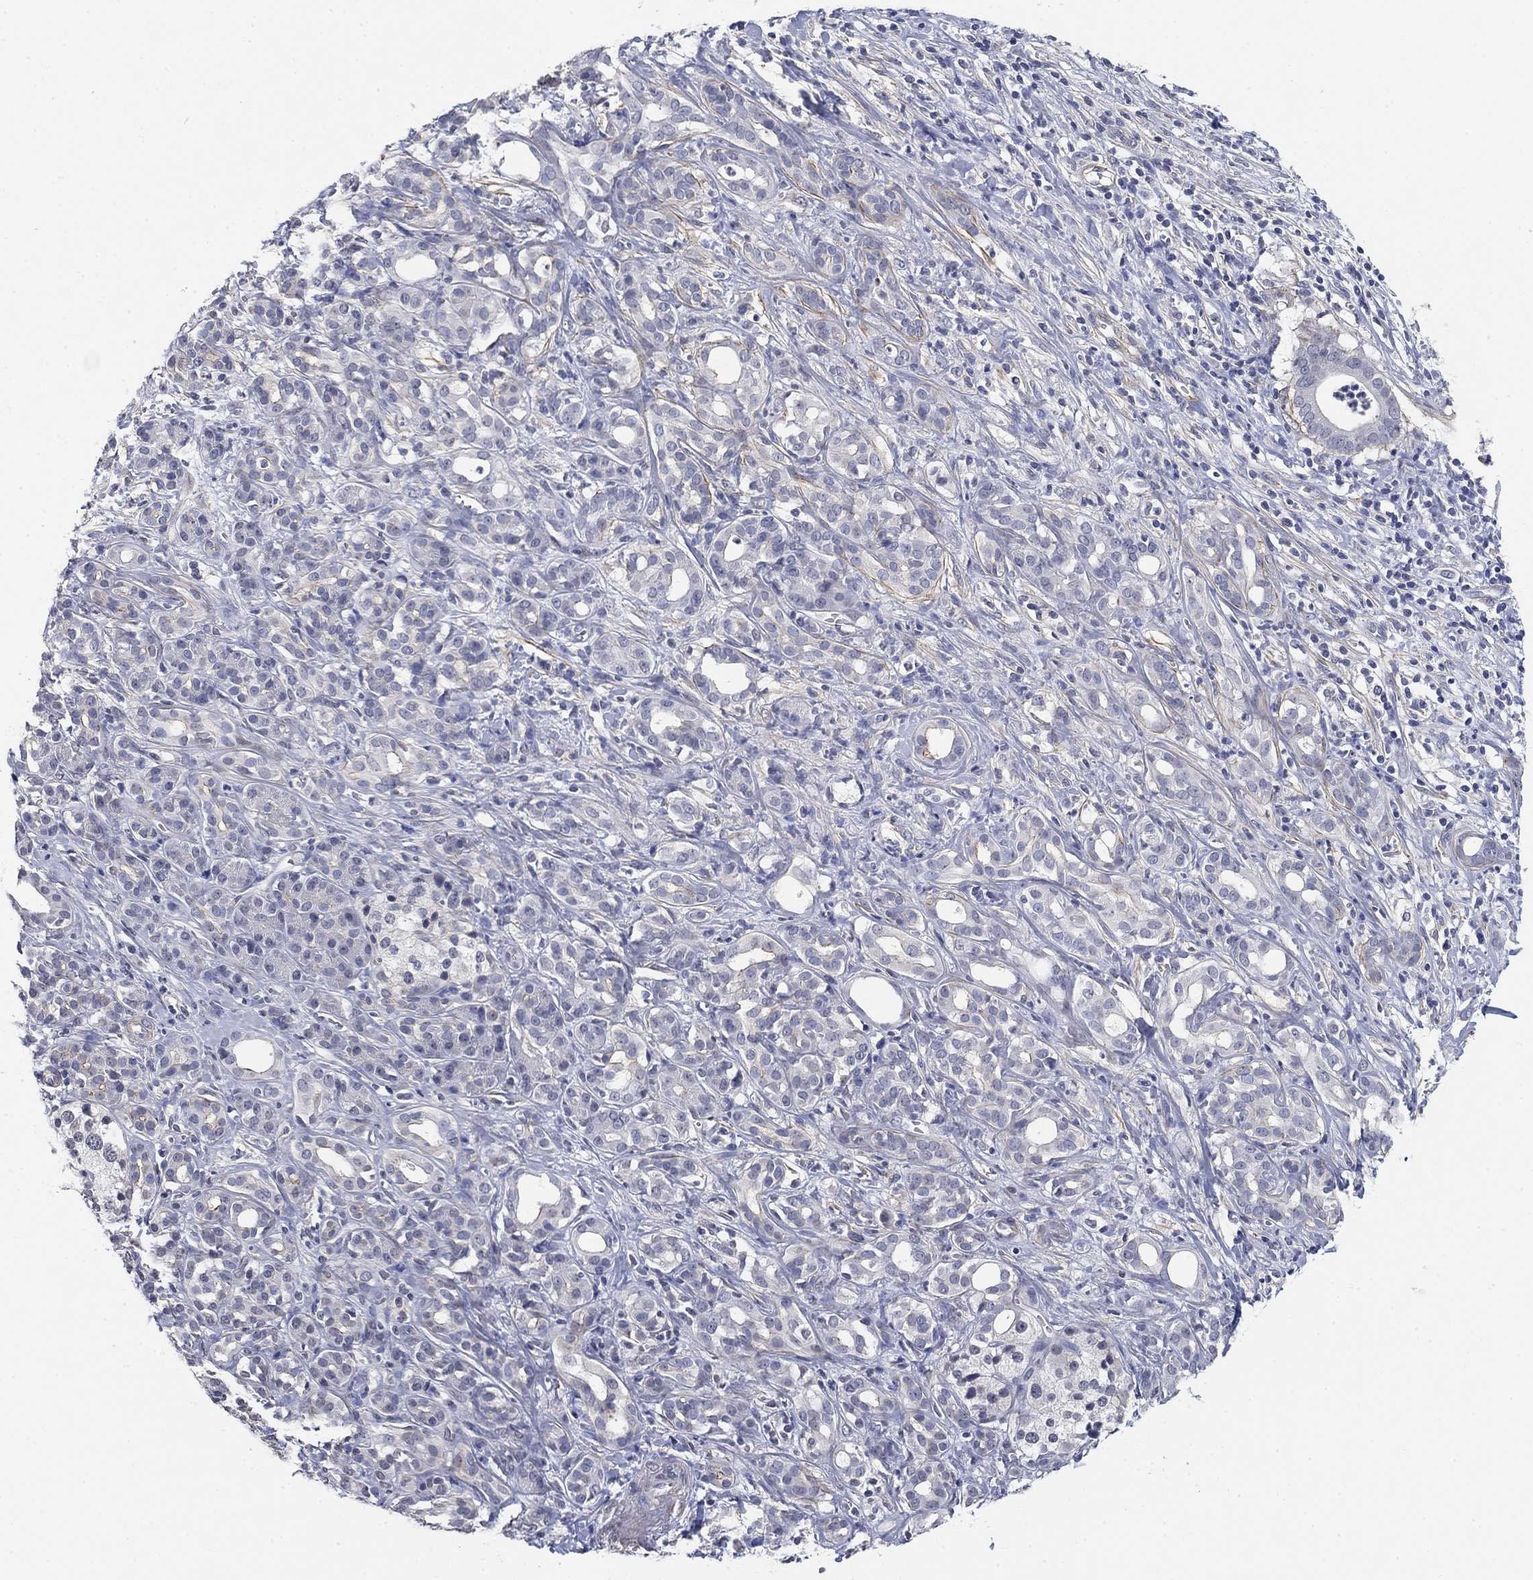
{"staining": {"intensity": "negative", "quantity": "none", "location": "none"}, "tissue": "pancreatic cancer", "cell_type": "Tumor cells", "image_type": "cancer", "snomed": [{"axis": "morphology", "description": "Adenocarcinoma, NOS"}, {"axis": "topography", "description": "Pancreas"}], "caption": "A histopathology image of pancreatic cancer (adenocarcinoma) stained for a protein exhibits no brown staining in tumor cells. (DAB IHC with hematoxylin counter stain).", "gene": "OTUB2", "patient": {"sex": "male", "age": 61}}